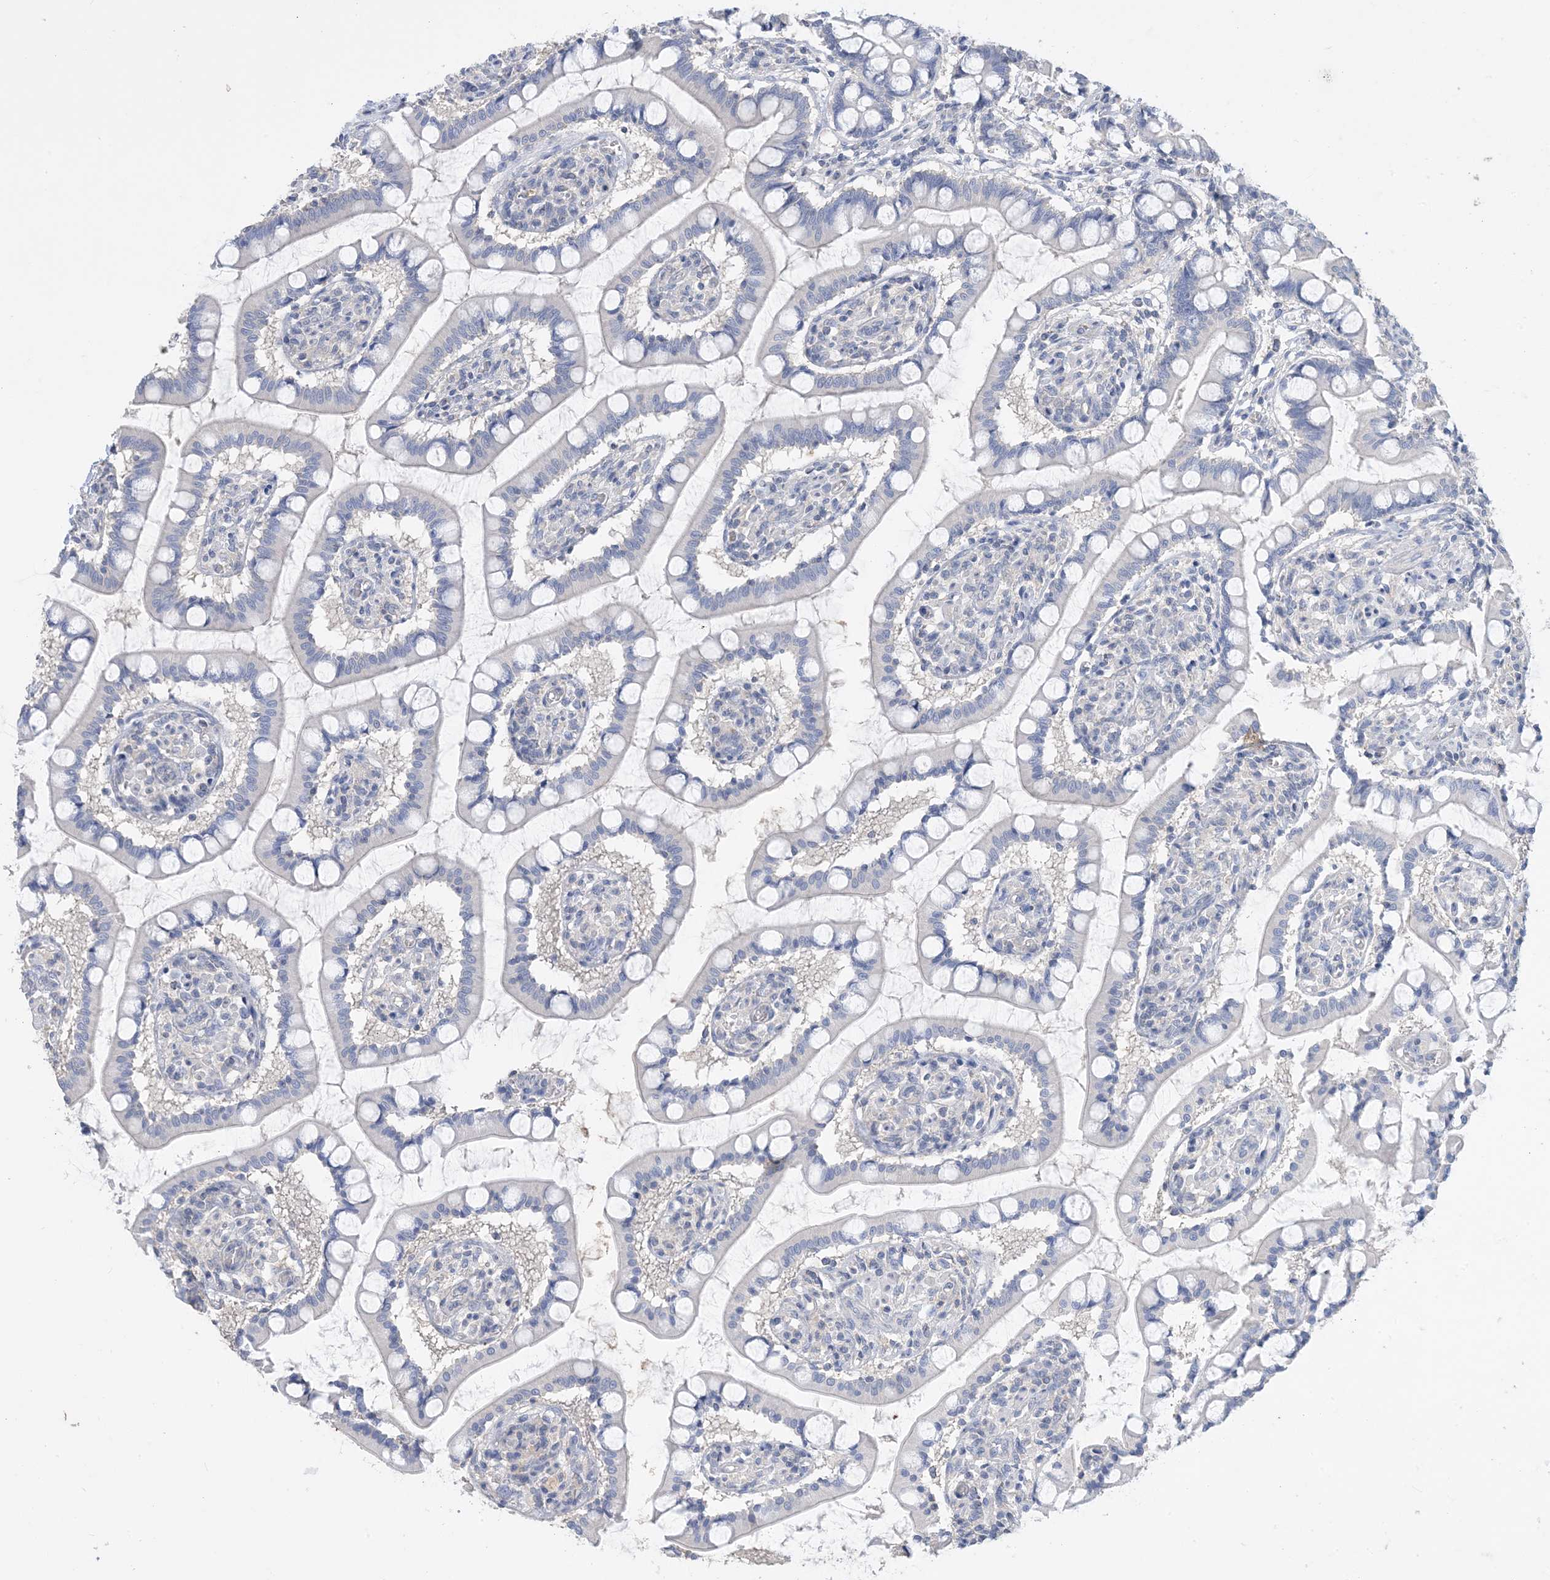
{"staining": {"intensity": "negative", "quantity": "none", "location": "none"}, "tissue": "small intestine", "cell_type": "Glandular cells", "image_type": "normal", "snomed": [{"axis": "morphology", "description": "Normal tissue, NOS"}, {"axis": "topography", "description": "Small intestine"}], "caption": "Histopathology image shows no protein expression in glandular cells of normal small intestine.", "gene": "KPRP", "patient": {"sex": "male", "age": 52}}